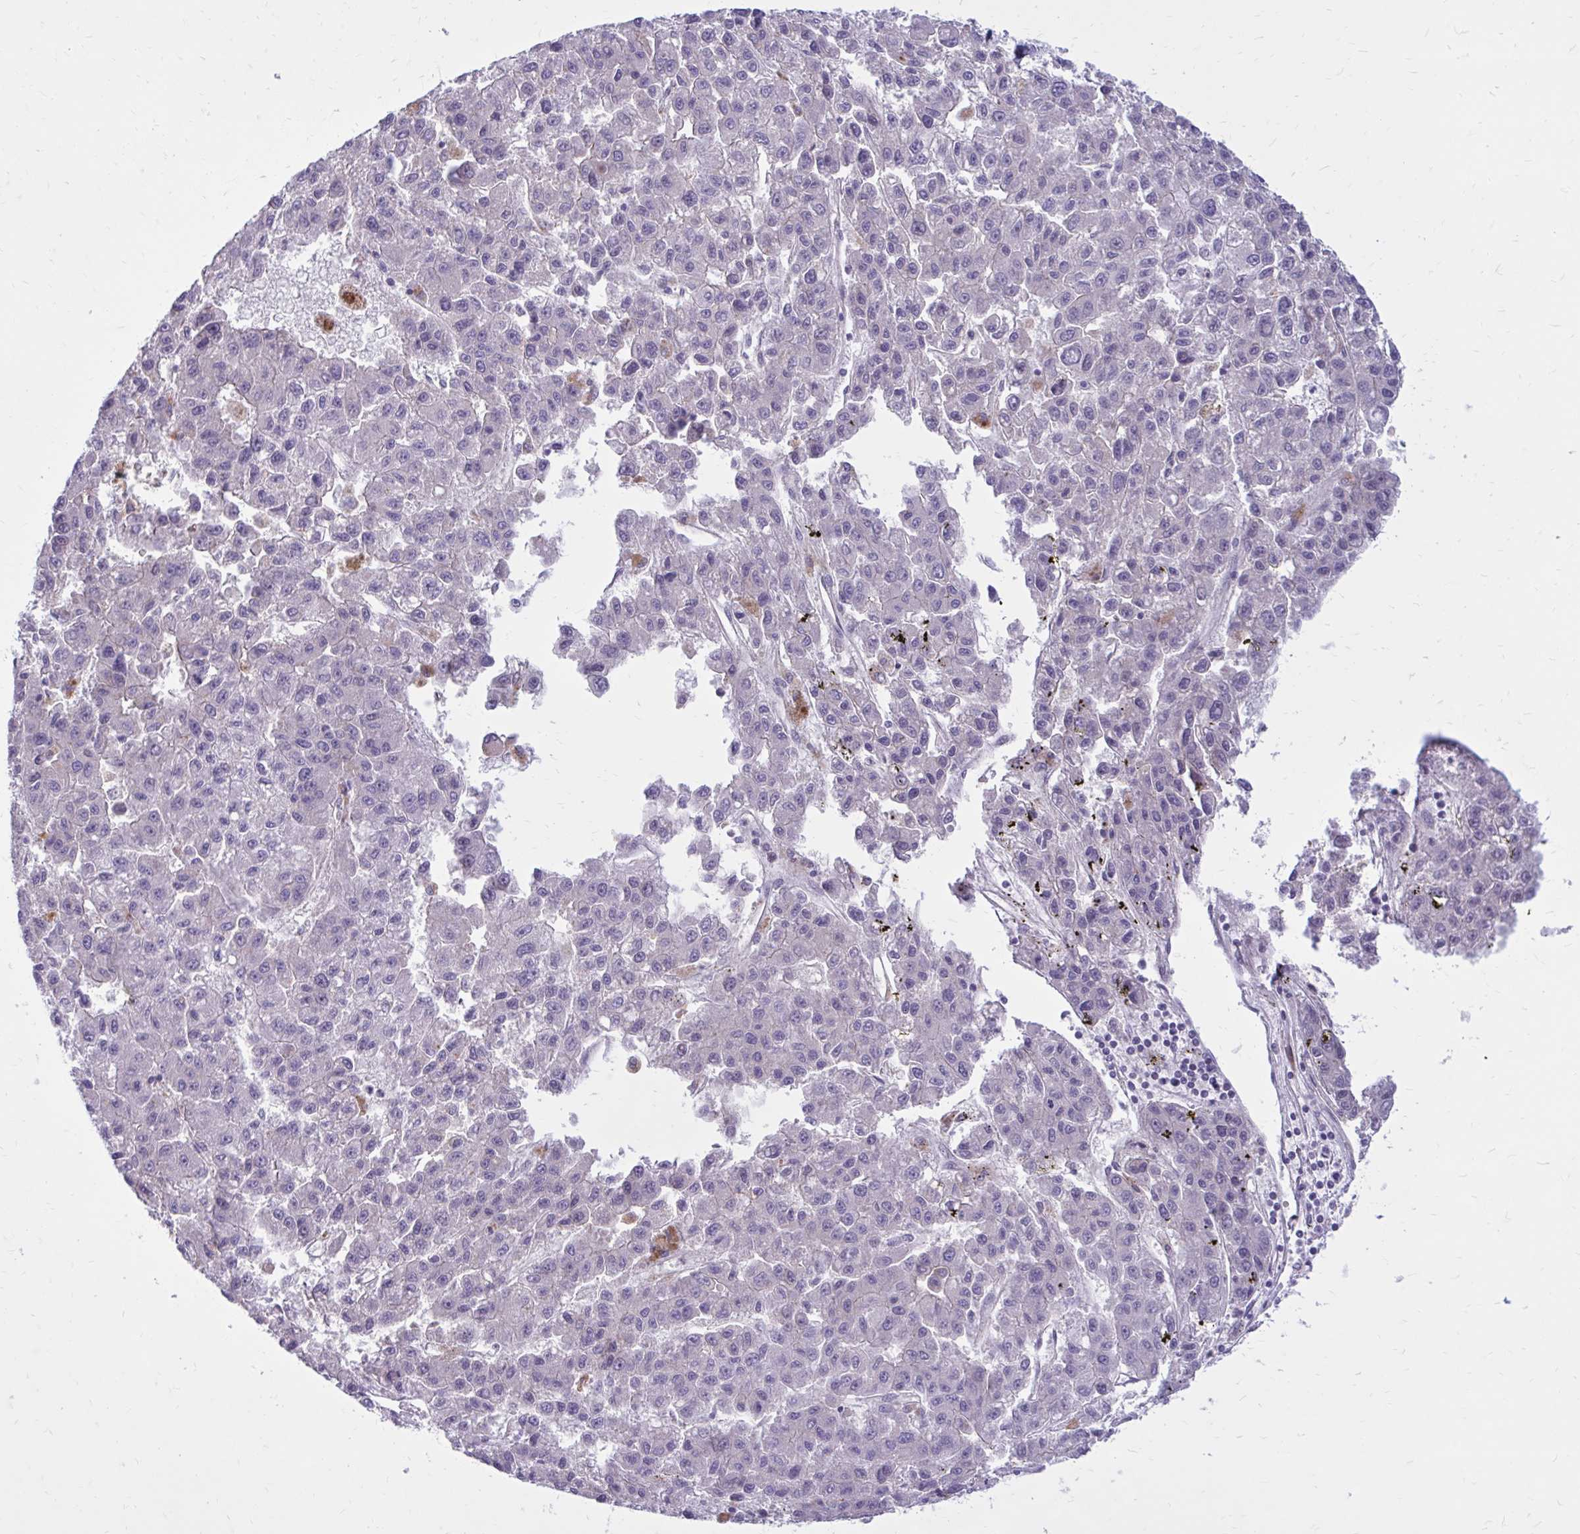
{"staining": {"intensity": "negative", "quantity": "none", "location": "none"}, "tissue": "liver cancer", "cell_type": "Tumor cells", "image_type": "cancer", "snomed": [{"axis": "morphology", "description": "Carcinoma, Hepatocellular, NOS"}, {"axis": "topography", "description": "Liver"}], "caption": "A photomicrograph of human liver cancer (hepatocellular carcinoma) is negative for staining in tumor cells.", "gene": "FAP", "patient": {"sex": "male", "age": 70}}